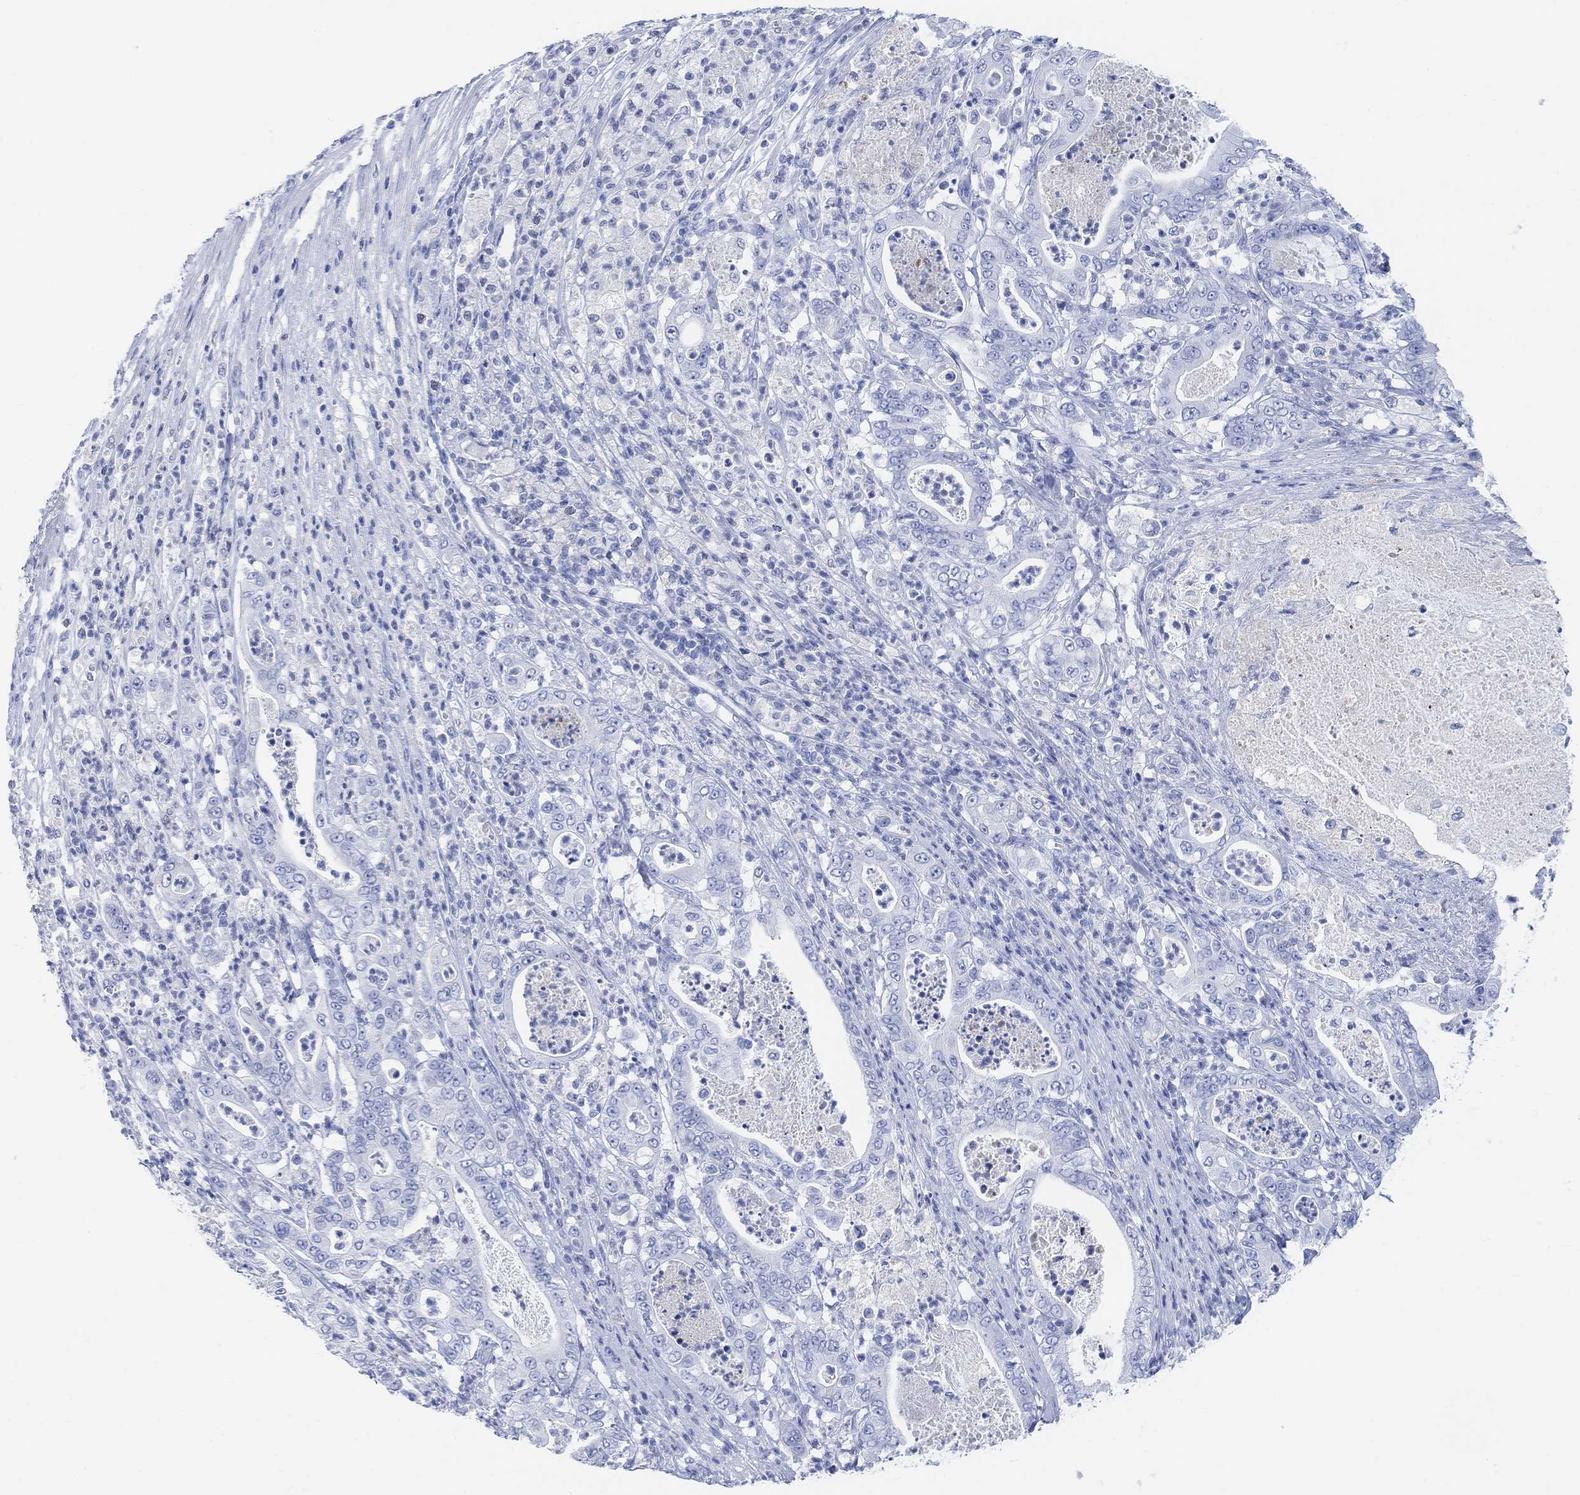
{"staining": {"intensity": "negative", "quantity": "none", "location": "none"}, "tissue": "pancreatic cancer", "cell_type": "Tumor cells", "image_type": "cancer", "snomed": [{"axis": "morphology", "description": "Adenocarcinoma, NOS"}, {"axis": "topography", "description": "Pancreas"}], "caption": "This is a histopathology image of IHC staining of pancreatic adenocarcinoma, which shows no staining in tumor cells.", "gene": "ENO4", "patient": {"sex": "male", "age": 71}}